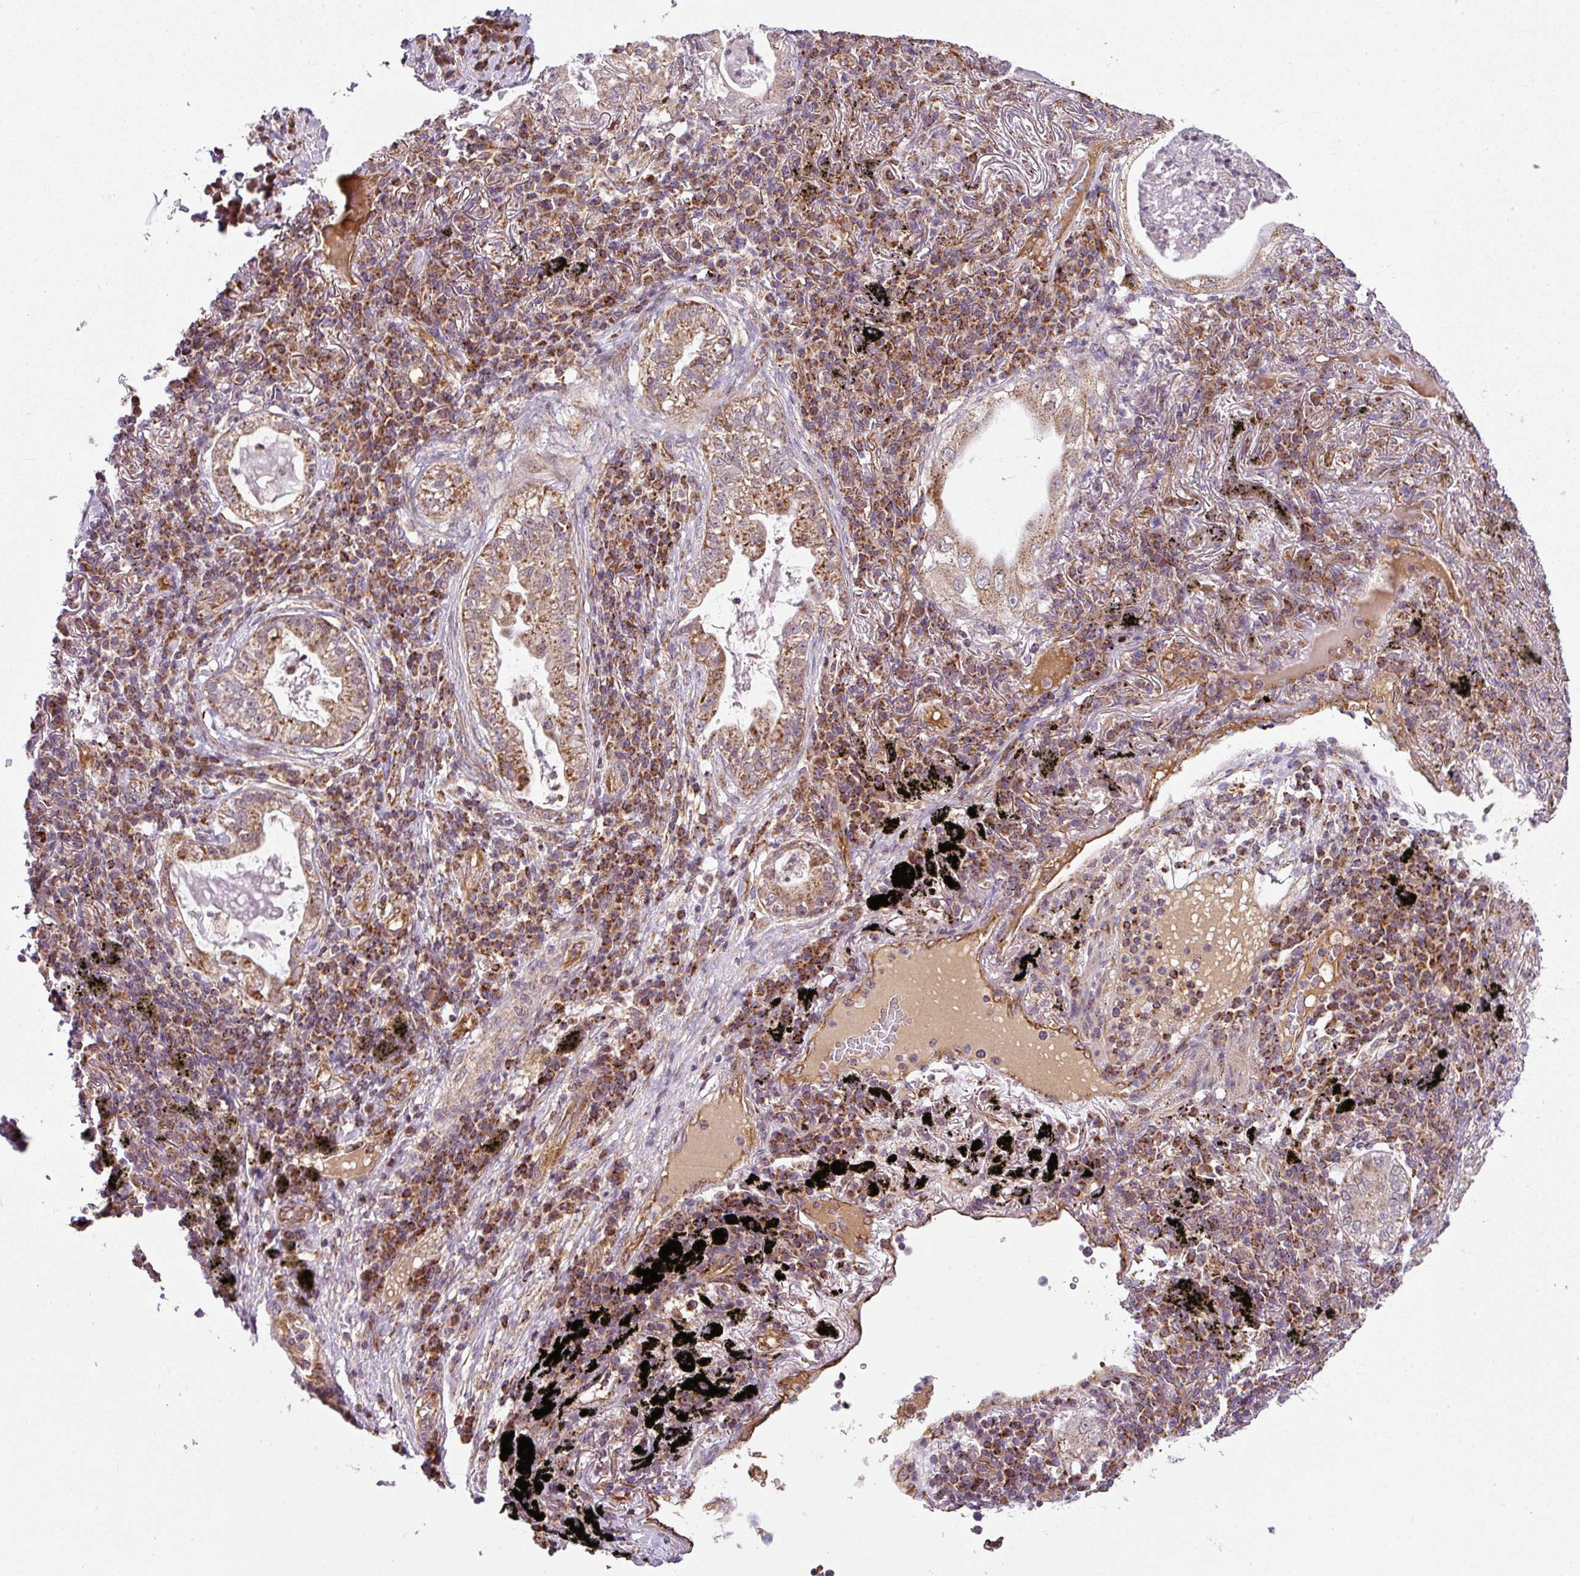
{"staining": {"intensity": "moderate", "quantity": ">75%", "location": "cytoplasmic/membranous"}, "tissue": "lung cancer", "cell_type": "Tumor cells", "image_type": "cancer", "snomed": [{"axis": "morphology", "description": "Adenocarcinoma, NOS"}, {"axis": "topography", "description": "Lung"}], "caption": "Immunohistochemical staining of lung adenocarcinoma exhibits moderate cytoplasmic/membranous protein expression in approximately >75% of tumor cells. (DAB IHC with brightfield microscopy, high magnification).", "gene": "PRELID3B", "patient": {"sex": "female", "age": 73}}